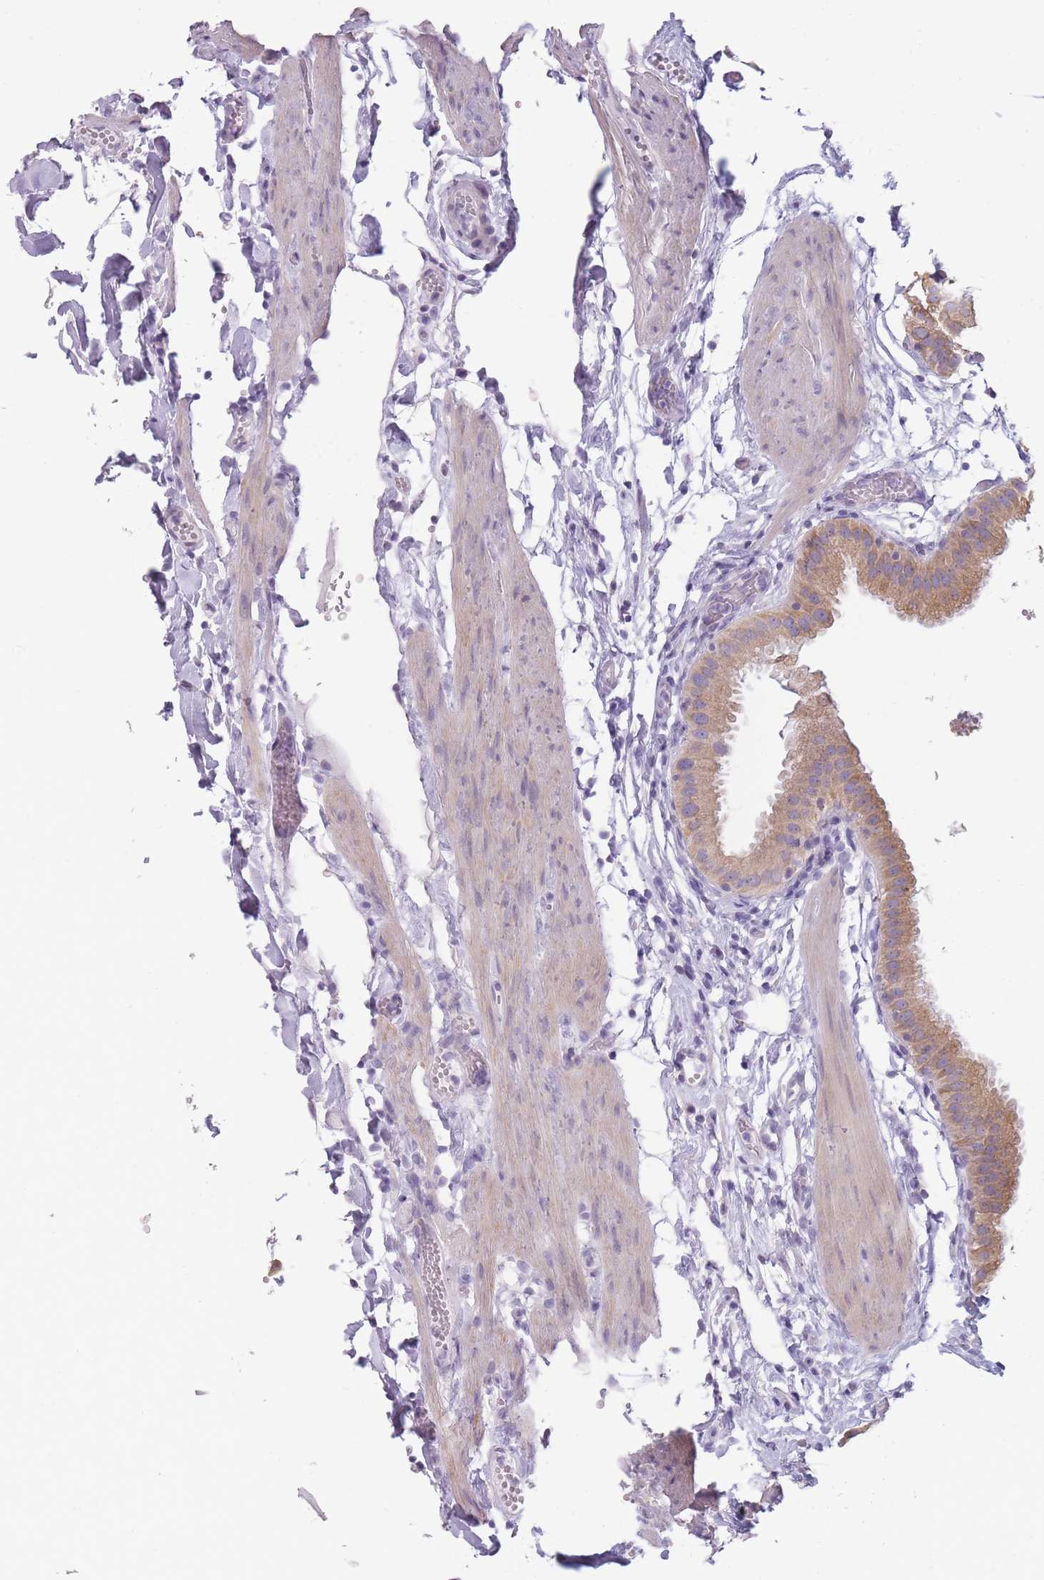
{"staining": {"intensity": "moderate", "quantity": ">75%", "location": "cytoplasmic/membranous"}, "tissue": "gallbladder", "cell_type": "Glandular cells", "image_type": "normal", "snomed": [{"axis": "morphology", "description": "Normal tissue, NOS"}, {"axis": "topography", "description": "Gallbladder"}], "caption": "This histopathology image reveals unremarkable gallbladder stained with immunohistochemistry to label a protein in brown. The cytoplasmic/membranous of glandular cells show moderate positivity for the protein. Nuclei are counter-stained blue.", "gene": "TMEM236", "patient": {"sex": "female", "age": 61}}